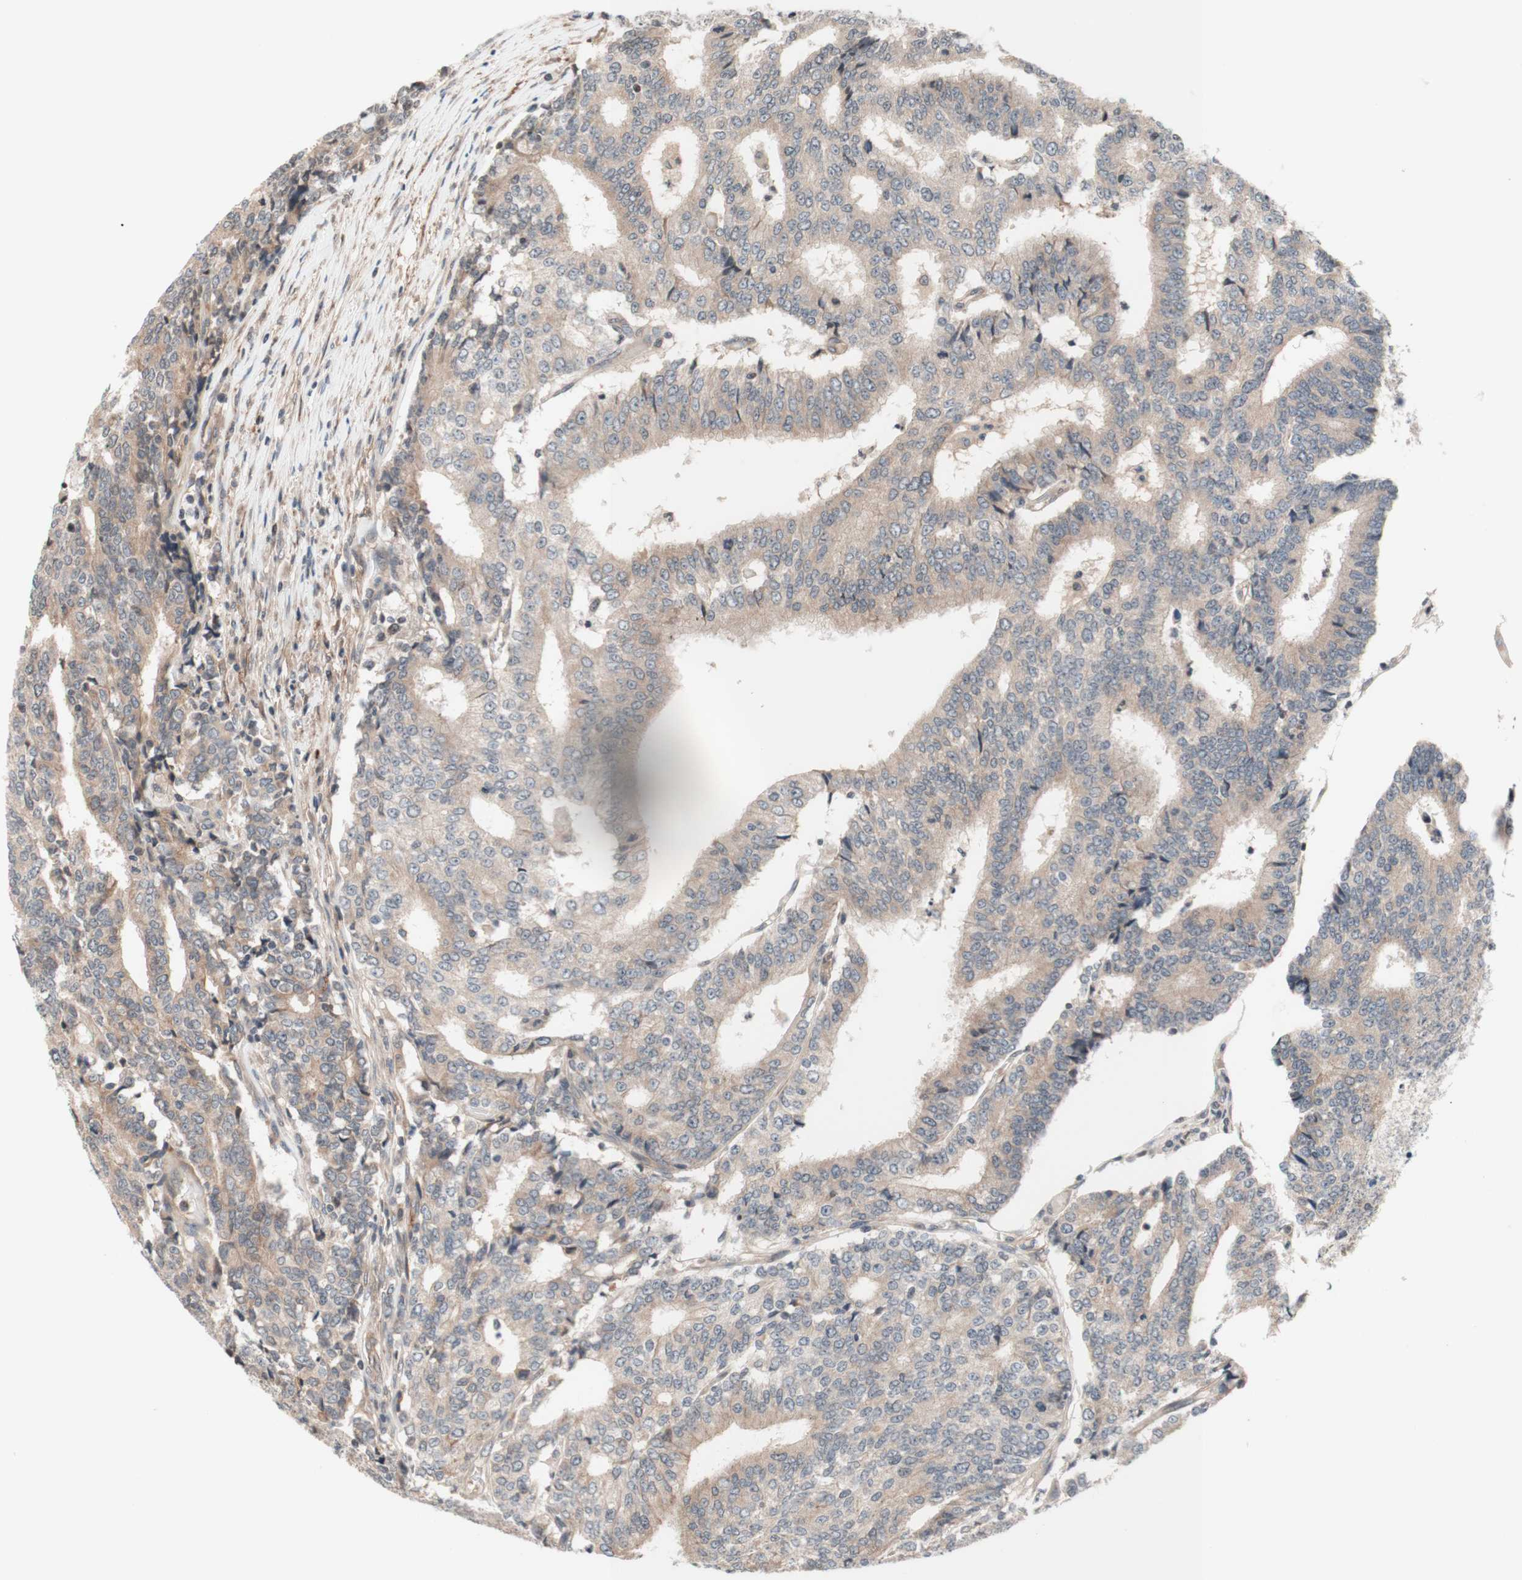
{"staining": {"intensity": "weak", "quantity": ">75%", "location": "cytoplasmic/membranous"}, "tissue": "prostate cancer", "cell_type": "Tumor cells", "image_type": "cancer", "snomed": [{"axis": "morphology", "description": "Normal tissue, NOS"}, {"axis": "morphology", "description": "Adenocarcinoma, High grade"}, {"axis": "topography", "description": "Prostate"}, {"axis": "topography", "description": "Seminal veicle"}], "caption": "This is an image of immunohistochemistry (IHC) staining of adenocarcinoma (high-grade) (prostate), which shows weak staining in the cytoplasmic/membranous of tumor cells.", "gene": "CD55", "patient": {"sex": "male", "age": 55}}